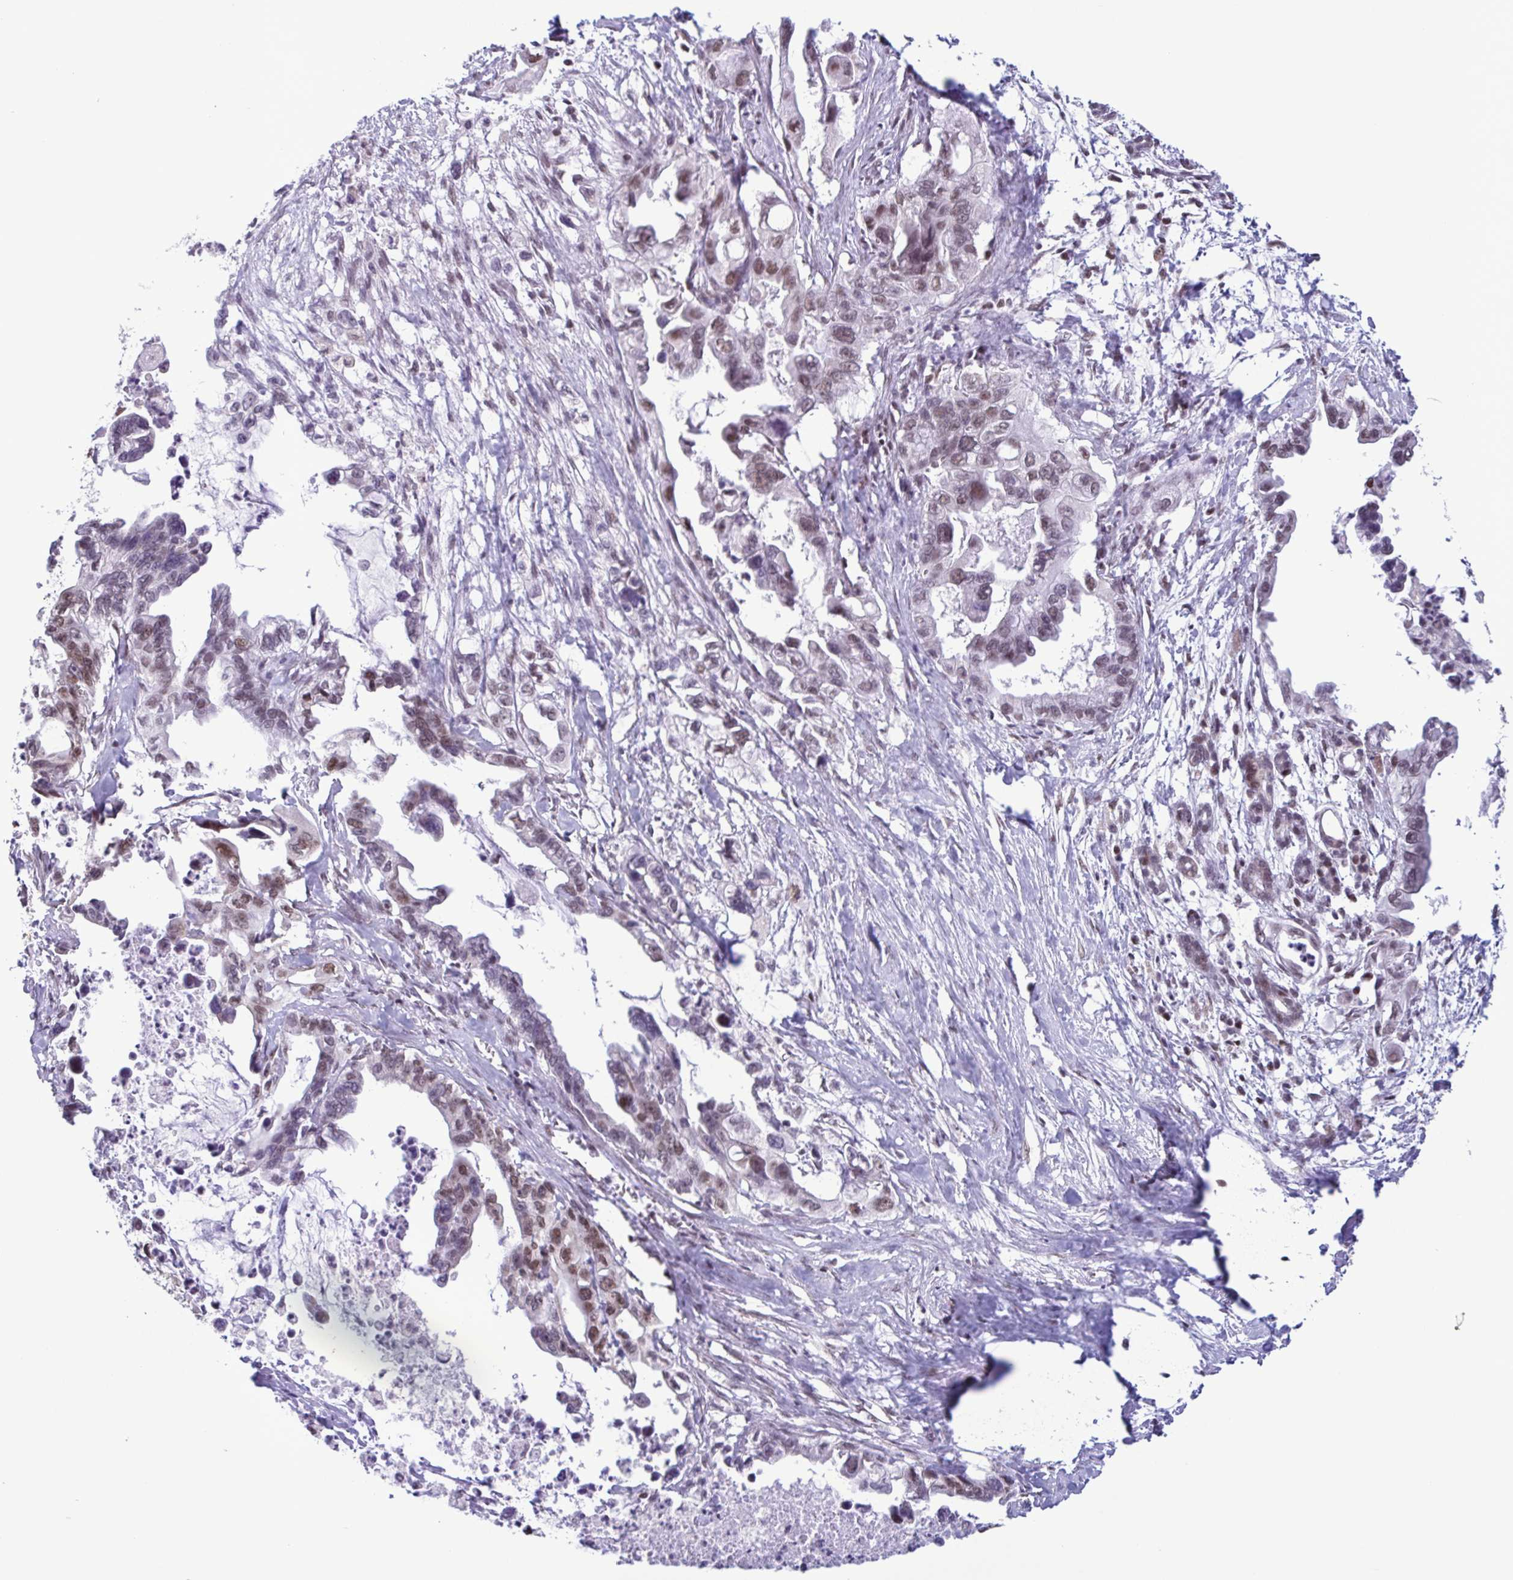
{"staining": {"intensity": "weak", "quantity": "<25%", "location": "nuclear"}, "tissue": "pancreatic cancer", "cell_type": "Tumor cells", "image_type": "cancer", "snomed": [{"axis": "morphology", "description": "Adenocarcinoma, NOS"}, {"axis": "topography", "description": "Pancreas"}], "caption": "Micrograph shows no protein expression in tumor cells of pancreatic cancer tissue.", "gene": "TIMM21", "patient": {"sex": "male", "age": 61}}